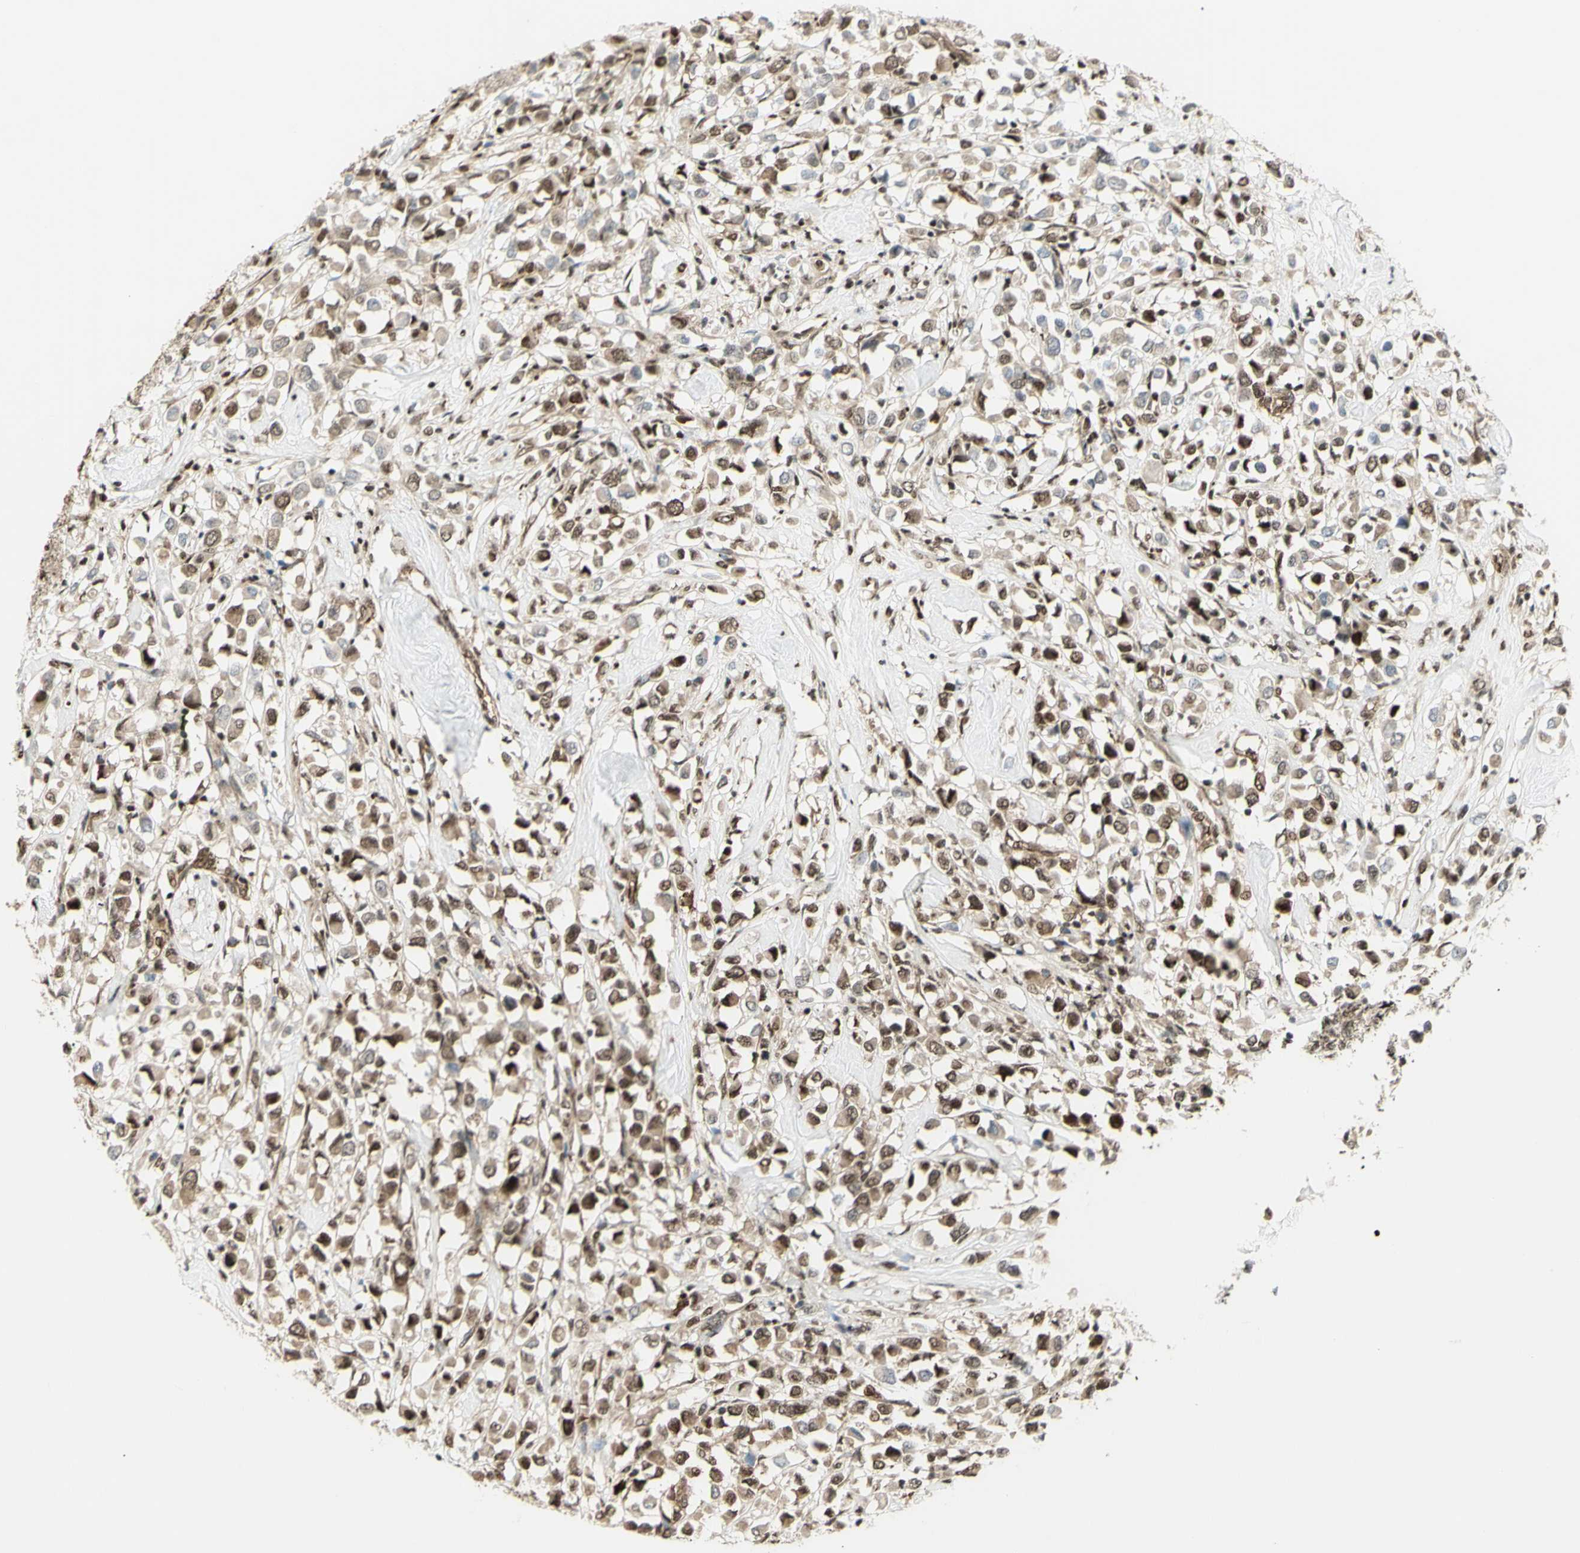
{"staining": {"intensity": "moderate", "quantity": "25%-75%", "location": "nuclear"}, "tissue": "breast cancer", "cell_type": "Tumor cells", "image_type": "cancer", "snomed": [{"axis": "morphology", "description": "Duct carcinoma"}, {"axis": "topography", "description": "Breast"}], "caption": "Breast cancer stained with DAB (3,3'-diaminobenzidine) IHC reveals medium levels of moderate nuclear staining in about 25%-75% of tumor cells. (Brightfield microscopy of DAB IHC at high magnification).", "gene": "ZMYM6", "patient": {"sex": "female", "age": 61}}